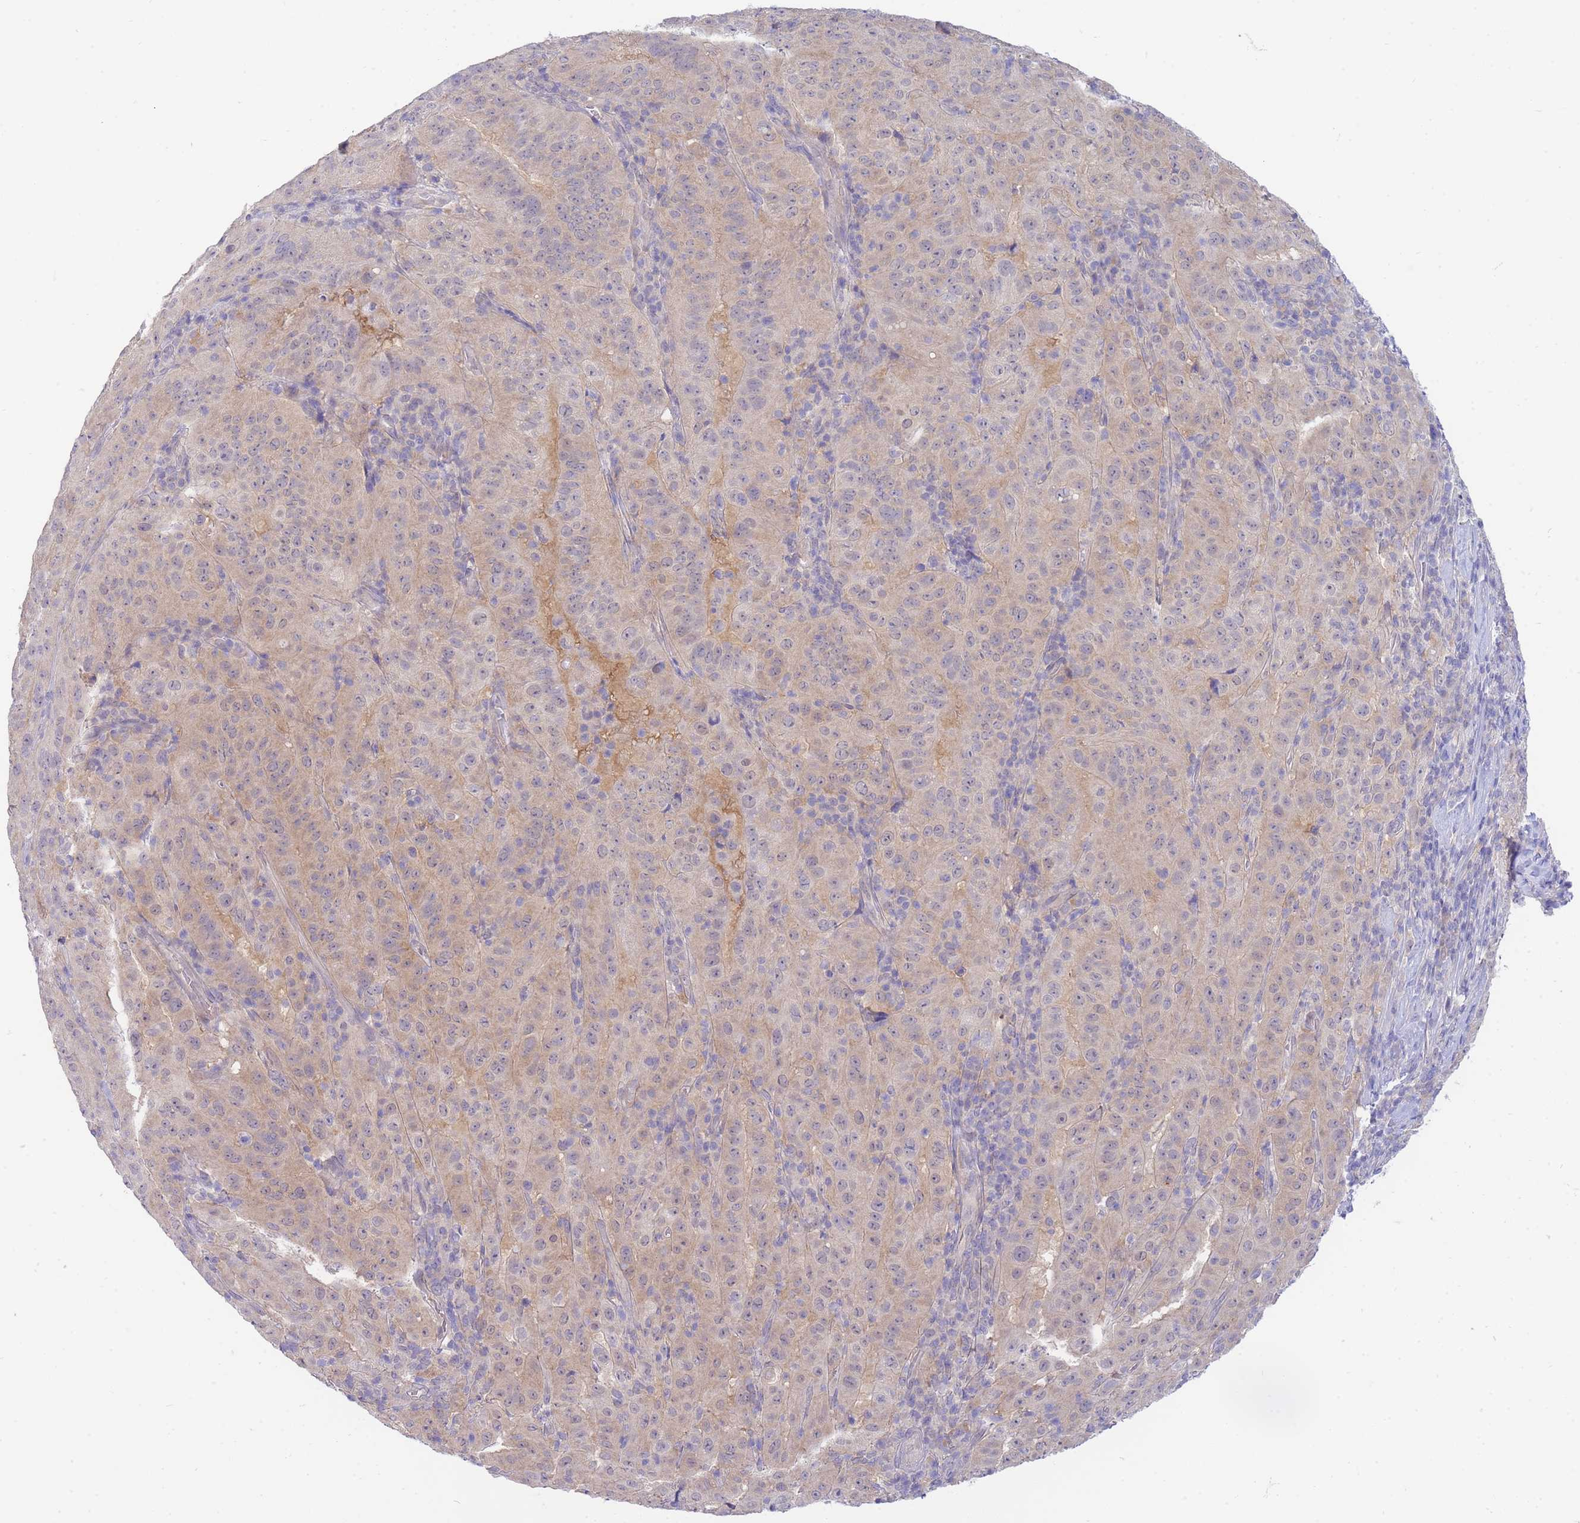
{"staining": {"intensity": "weak", "quantity": "25%-75%", "location": "cytoplasmic/membranous"}, "tissue": "pancreatic cancer", "cell_type": "Tumor cells", "image_type": "cancer", "snomed": [{"axis": "morphology", "description": "Adenocarcinoma, NOS"}, {"axis": "topography", "description": "Pancreas"}], "caption": "An immunohistochemistry histopathology image of tumor tissue is shown. Protein staining in brown labels weak cytoplasmic/membranous positivity in pancreatic adenocarcinoma within tumor cells.", "gene": "SUGT1", "patient": {"sex": "male", "age": 63}}